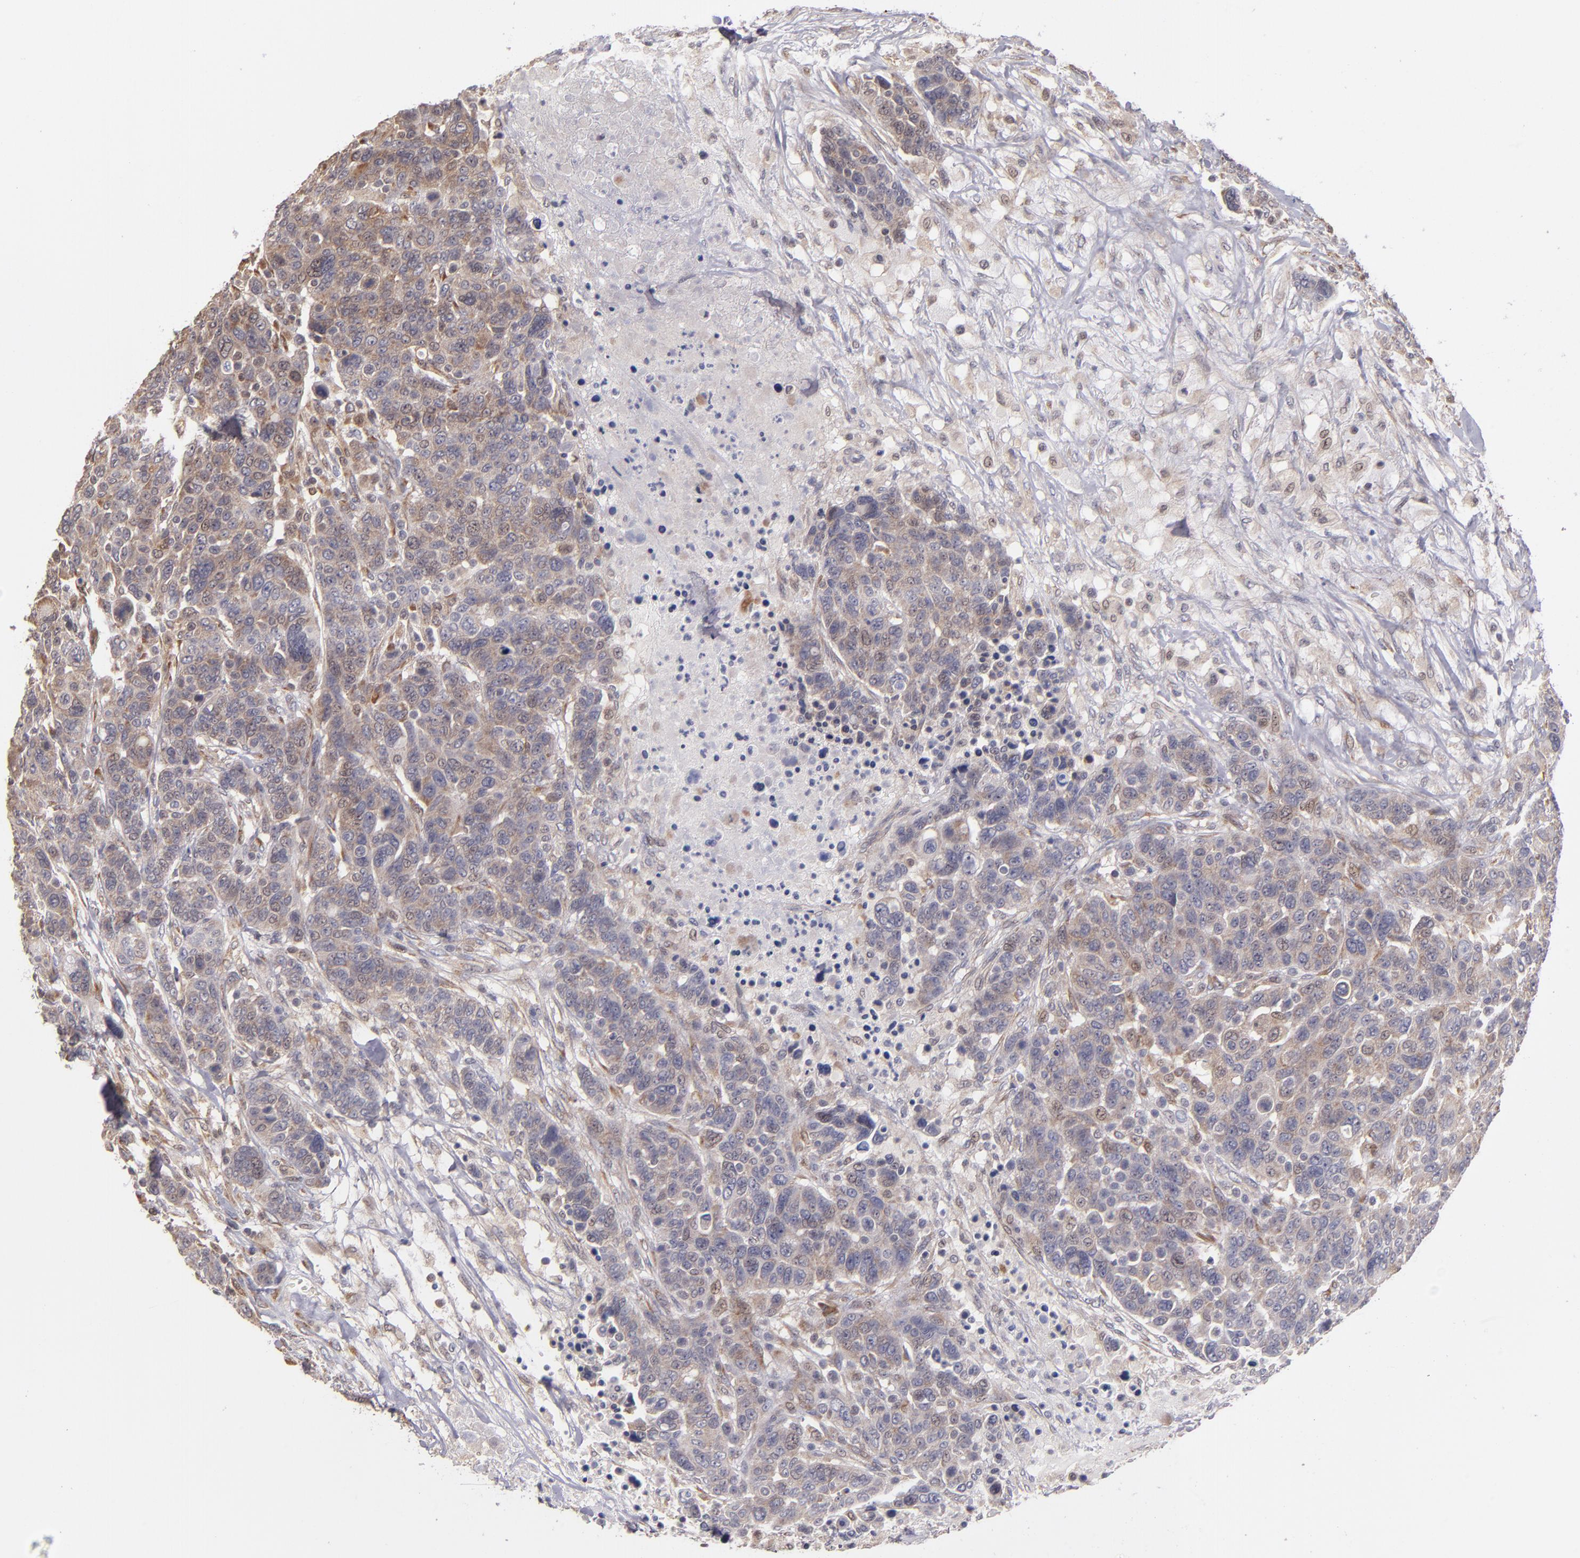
{"staining": {"intensity": "weak", "quantity": ">75%", "location": "cytoplasmic/membranous"}, "tissue": "breast cancer", "cell_type": "Tumor cells", "image_type": "cancer", "snomed": [{"axis": "morphology", "description": "Duct carcinoma"}, {"axis": "topography", "description": "Breast"}], "caption": "The histopathology image demonstrates staining of intraductal carcinoma (breast), revealing weak cytoplasmic/membranous protein expression (brown color) within tumor cells. The protein is shown in brown color, while the nuclei are stained blue.", "gene": "CASP1", "patient": {"sex": "female", "age": 37}}